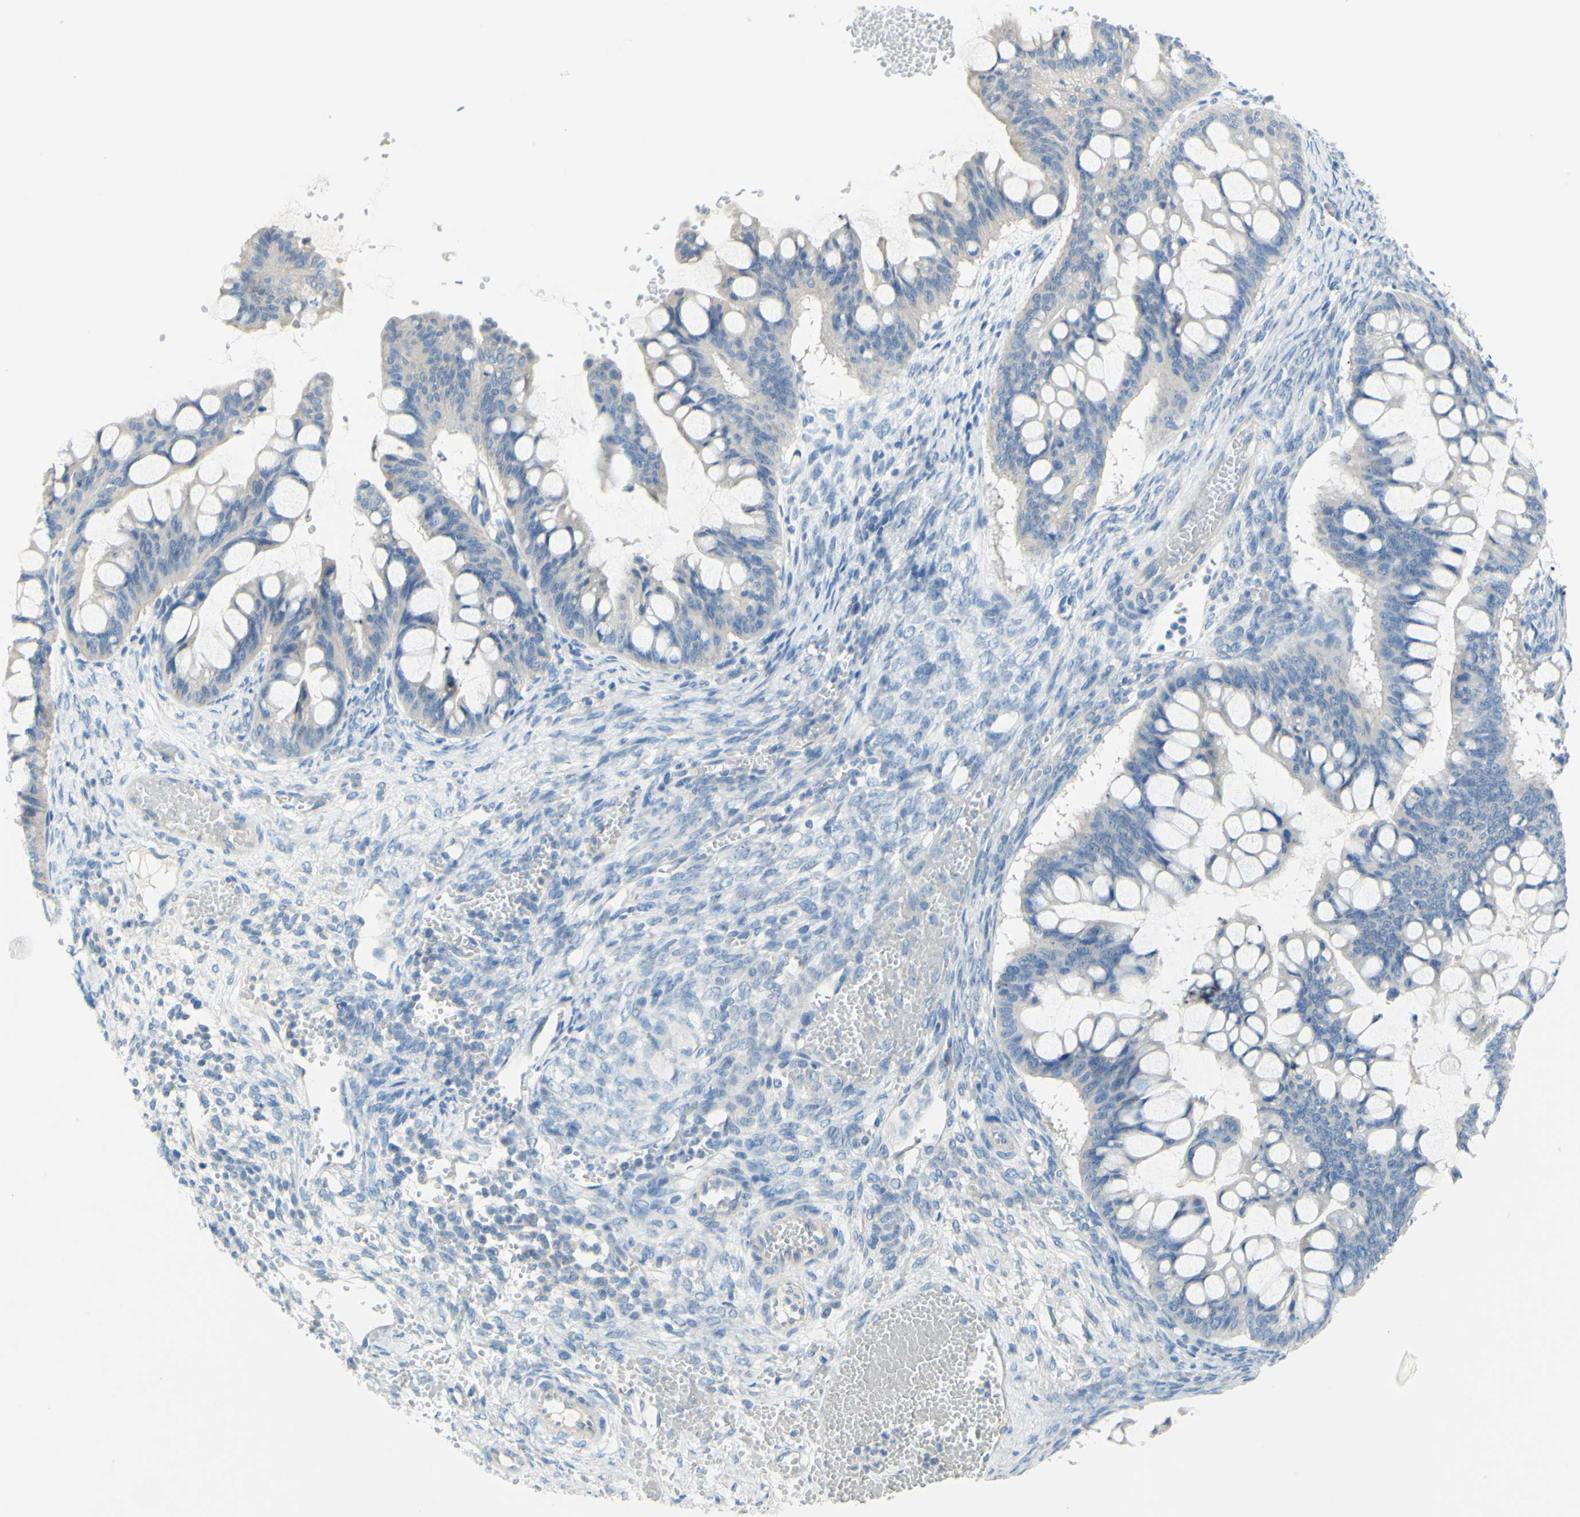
{"staining": {"intensity": "negative", "quantity": "none", "location": "none"}, "tissue": "ovarian cancer", "cell_type": "Tumor cells", "image_type": "cancer", "snomed": [{"axis": "morphology", "description": "Cystadenocarcinoma, mucinous, NOS"}, {"axis": "topography", "description": "Ovary"}], "caption": "Immunohistochemistry (IHC) photomicrograph of human ovarian mucinous cystadenocarcinoma stained for a protein (brown), which displays no staining in tumor cells.", "gene": "SLC1A2", "patient": {"sex": "female", "age": 73}}